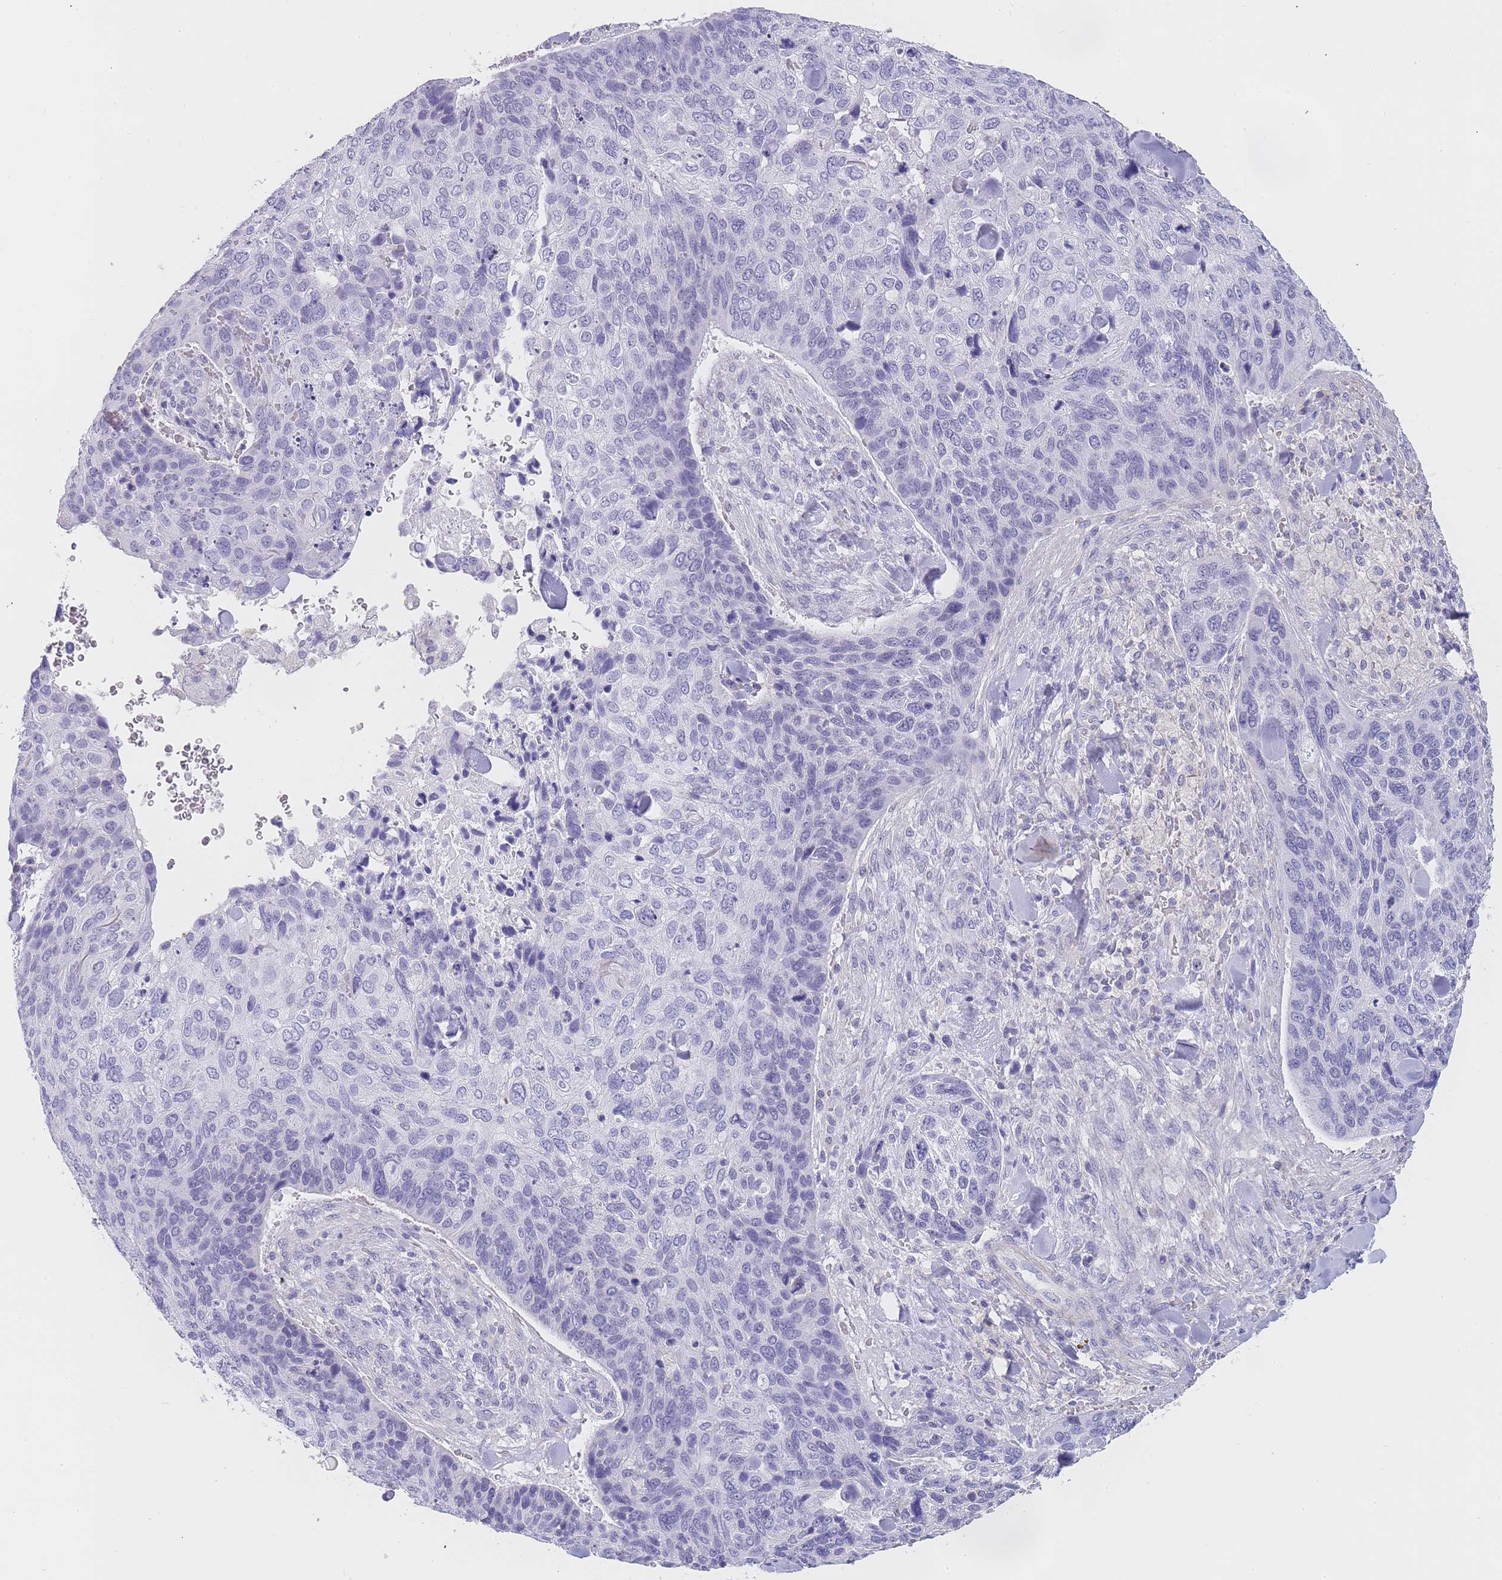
{"staining": {"intensity": "negative", "quantity": "none", "location": "none"}, "tissue": "skin cancer", "cell_type": "Tumor cells", "image_type": "cancer", "snomed": [{"axis": "morphology", "description": "Basal cell carcinoma"}, {"axis": "topography", "description": "Skin"}], "caption": "Tumor cells are negative for brown protein staining in skin basal cell carcinoma. (DAB (3,3'-diaminobenzidine) immunohistochemistry (IHC) visualized using brightfield microscopy, high magnification).", "gene": "NOP14", "patient": {"sex": "female", "age": 74}}